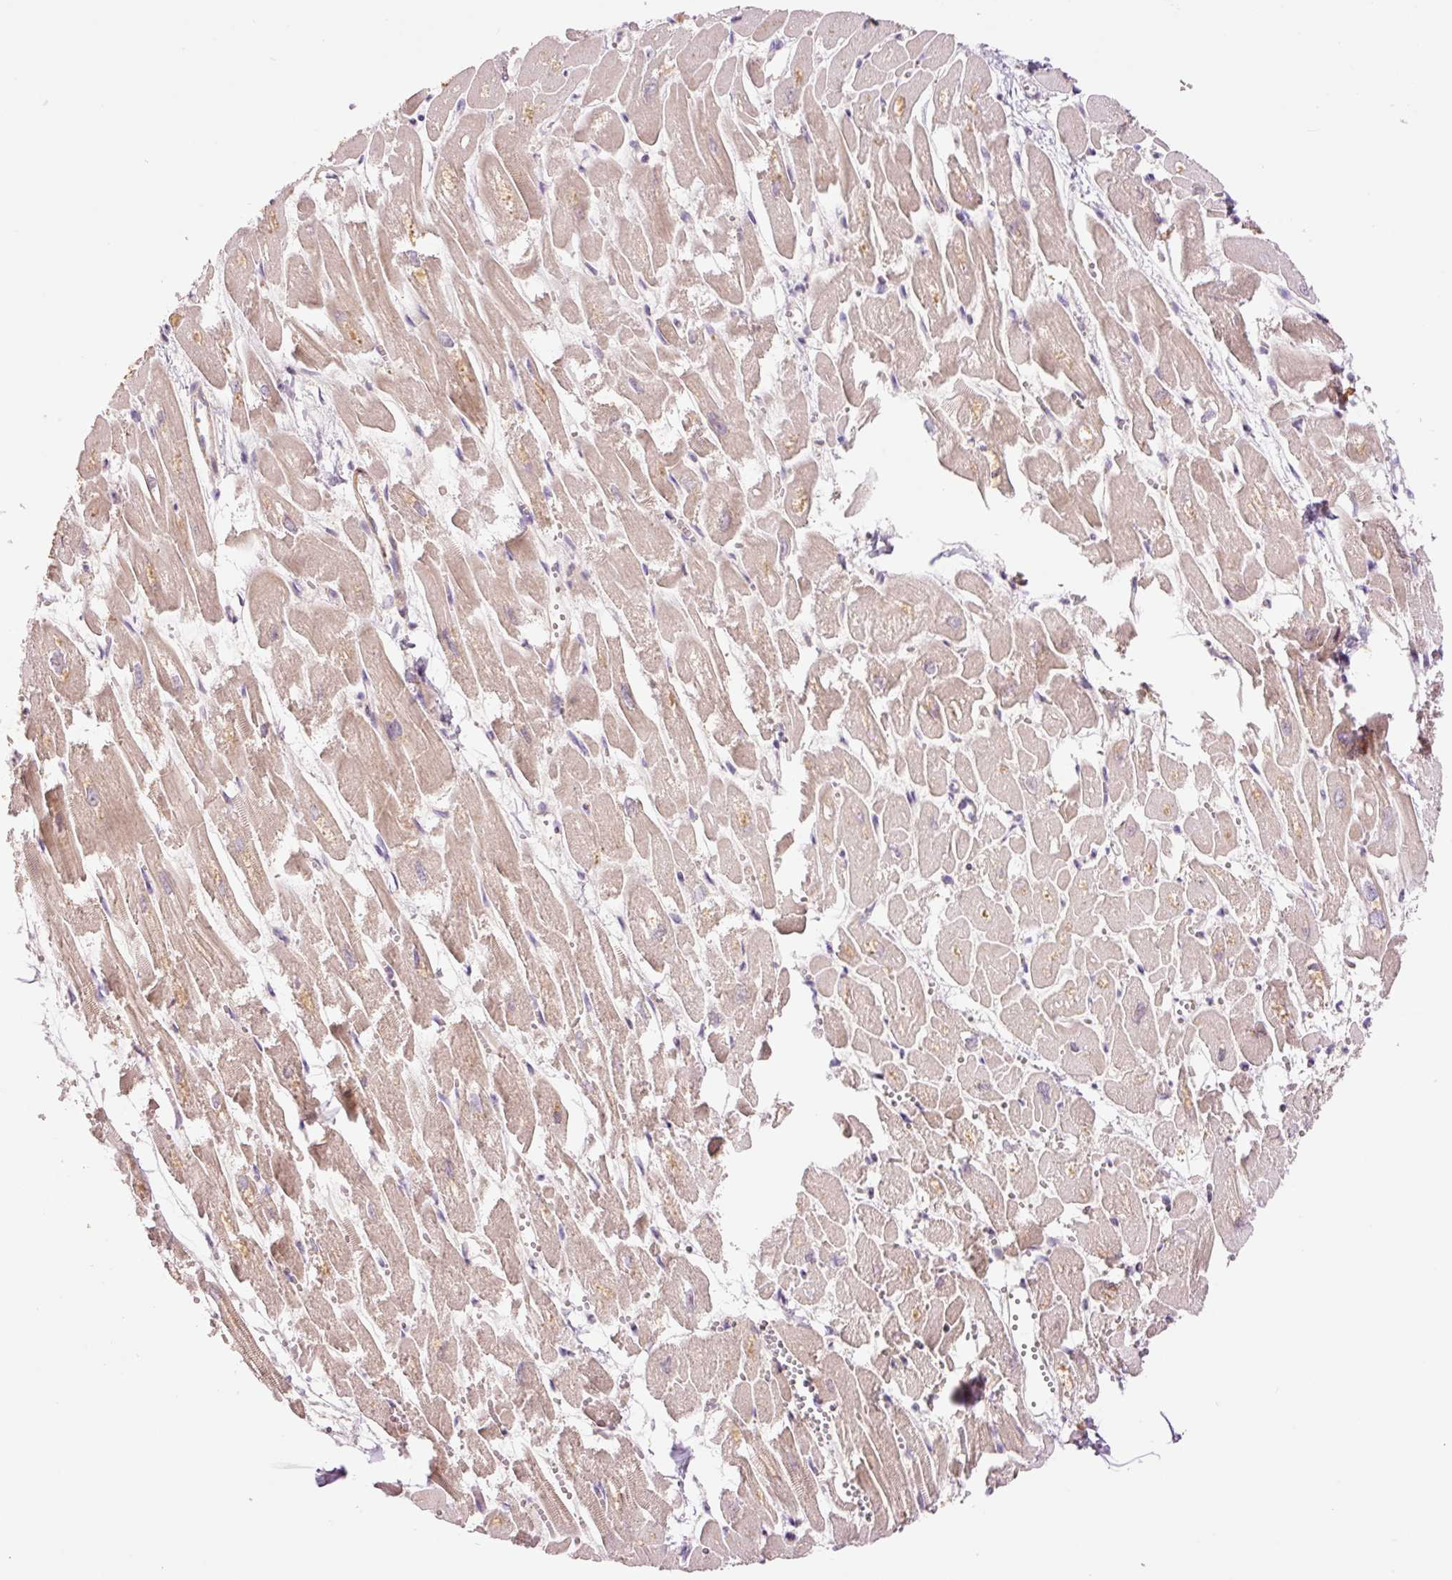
{"staining": {"intensity": "moderate", "quantity": "25%-75%", "location": "cytoplasmic/membranous"}, "tissue": "heart muscle", "cell_type": "Cardiomyocytes", "image_type": "normal", "snomed": [{"axis": "morphology", "description": "Normal tissue, NOS"}, {"axis": "topography", "description": "Heart"}], "caption": "Cardiomyocytes reveal medium levels of moderate cytoplasmic/membranous expression in approximately 25%-75% of cells in benign human heart muscle.", "gene": "SLC29A3", "patient": {"sex": "male", "age": 54}}